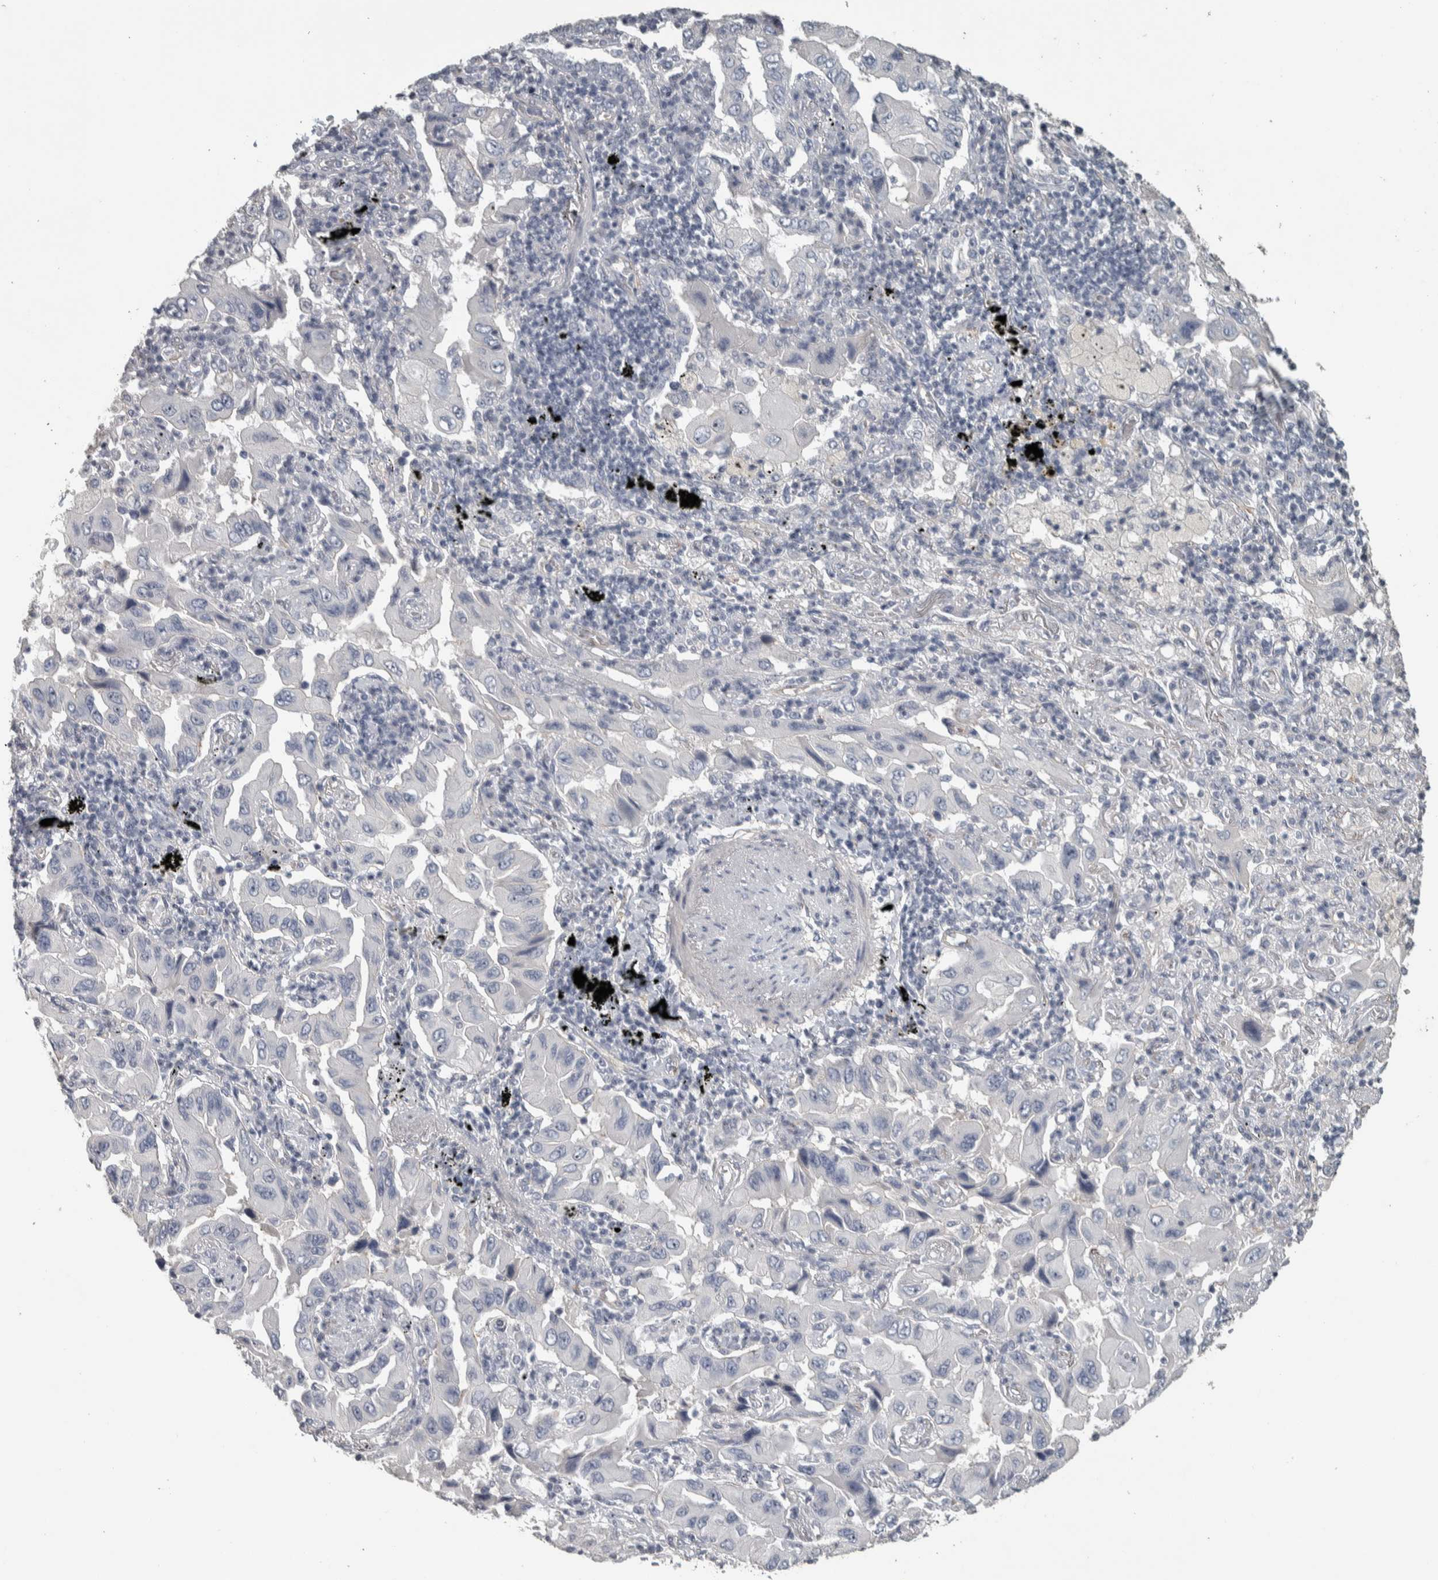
{"staining": {"intensity": "negative", "quantity": "none", "location": "none"}, "tissue": "lung cancer", "cell_type": "Tumor cells", "image_type": "cancer", "snomed": [{"axis": "morphology", "description": "Adenocarcinoma, NOS"}, {"axis": "topography", "description": "Lung"}], "caption": "Human lung adenocarcinoma stained for a protein using immunohistochemistry shows no staining in tumor cells.", "gene": "DCAF10", "patient": {"sex": "female", "age": 65}}